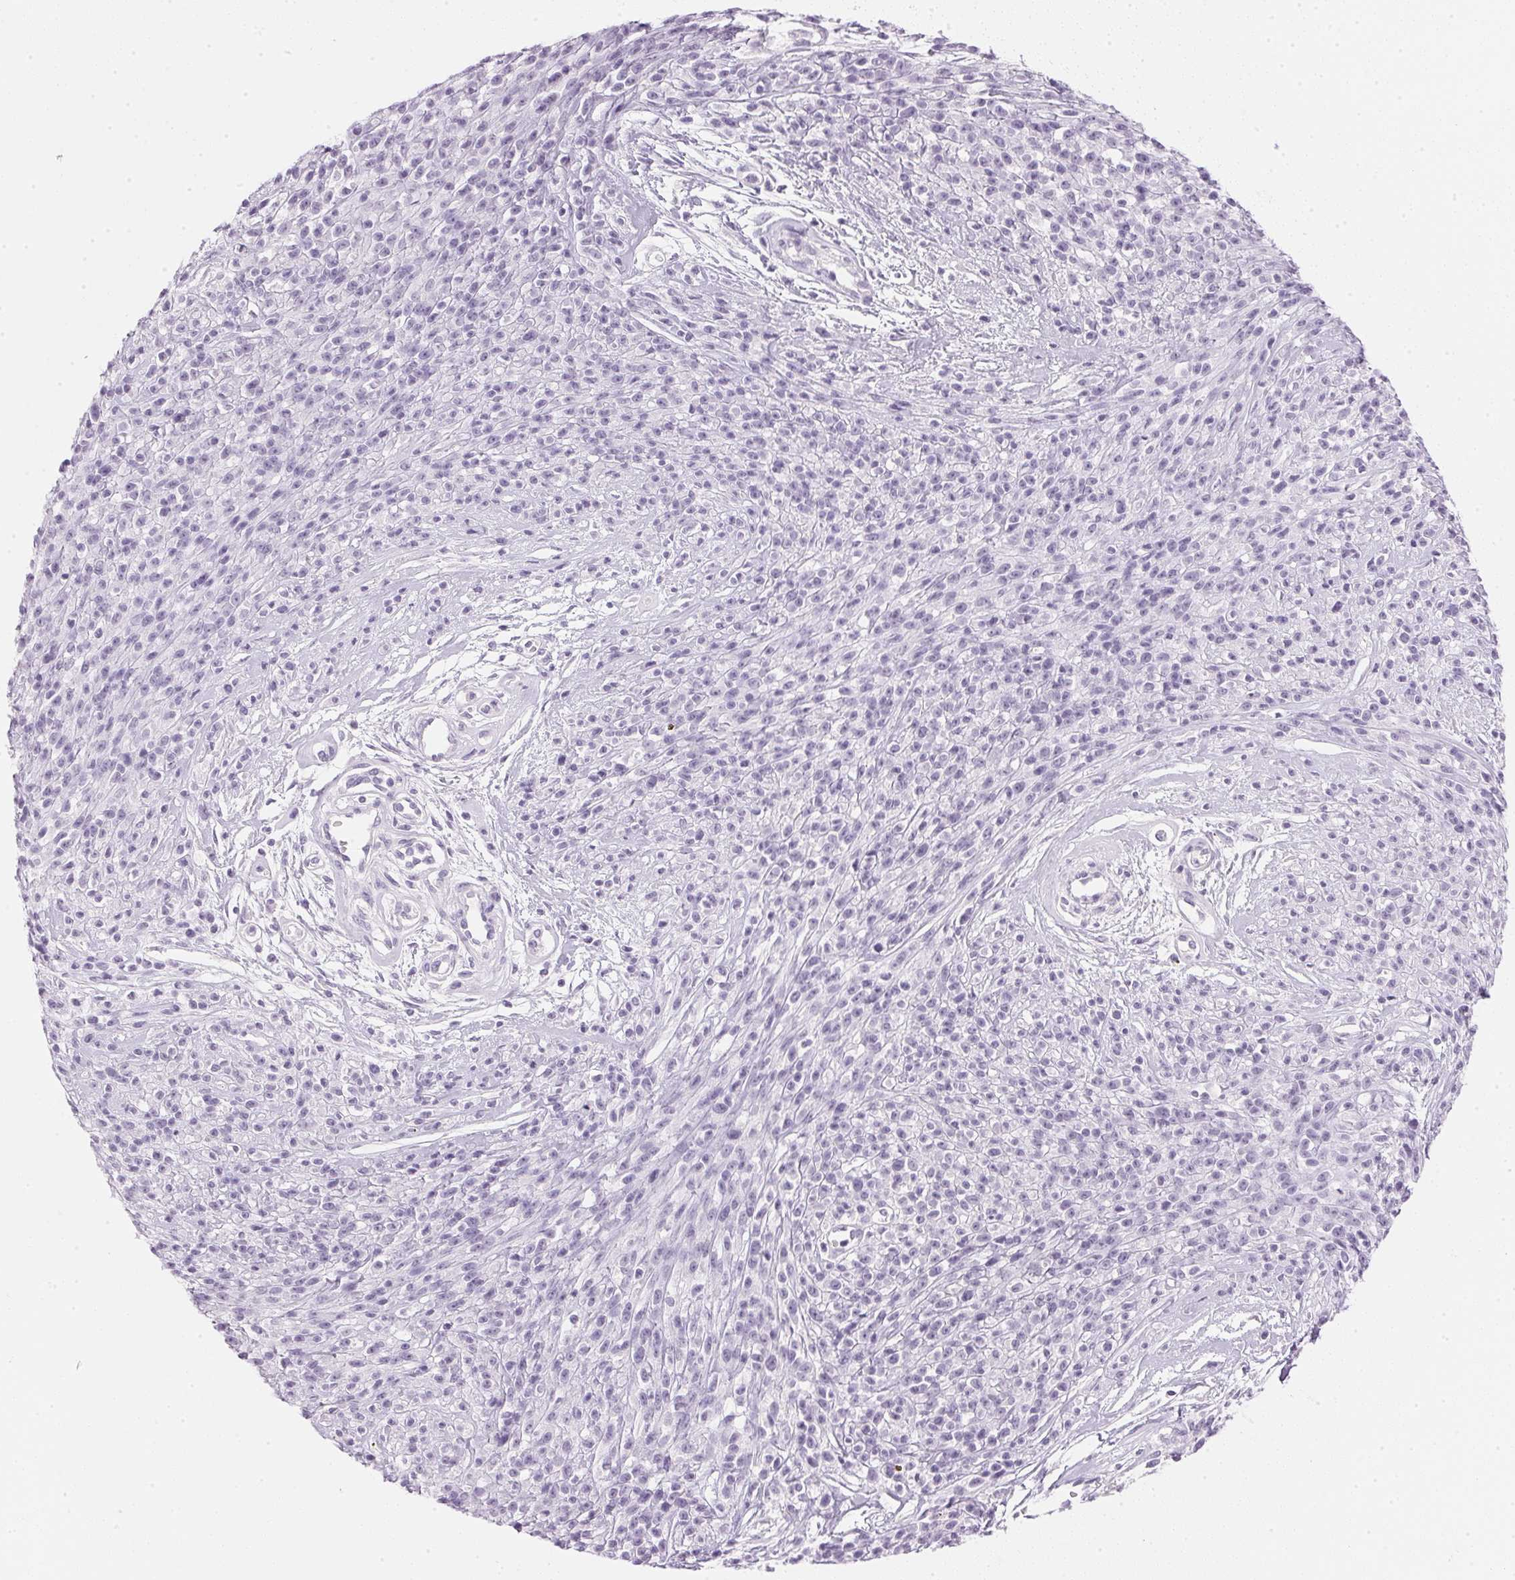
{"staining": {"intensity": "negative", "quantity": "none", "location": "none"}, "tissue": "melanoma", "cell_type": "Tumor cells", "image_type": "cancer", "snomed": [{"axis": "morphology", "description": "Malignant melanoma, NOS"}, {"axis": "topography", "description": "Skin"}, {"axis": "topography", "description": "Skin of trunk"}], "caption": "Immunohistochemistry image of neoplastic tissue: malignant melanoma stained with DAB (3,3'-diaminobenzidine) displays no significant protein positivity in tumor cells.", "gene": "IGFBP1", "patient": {"sex": "male", "age": 74}}